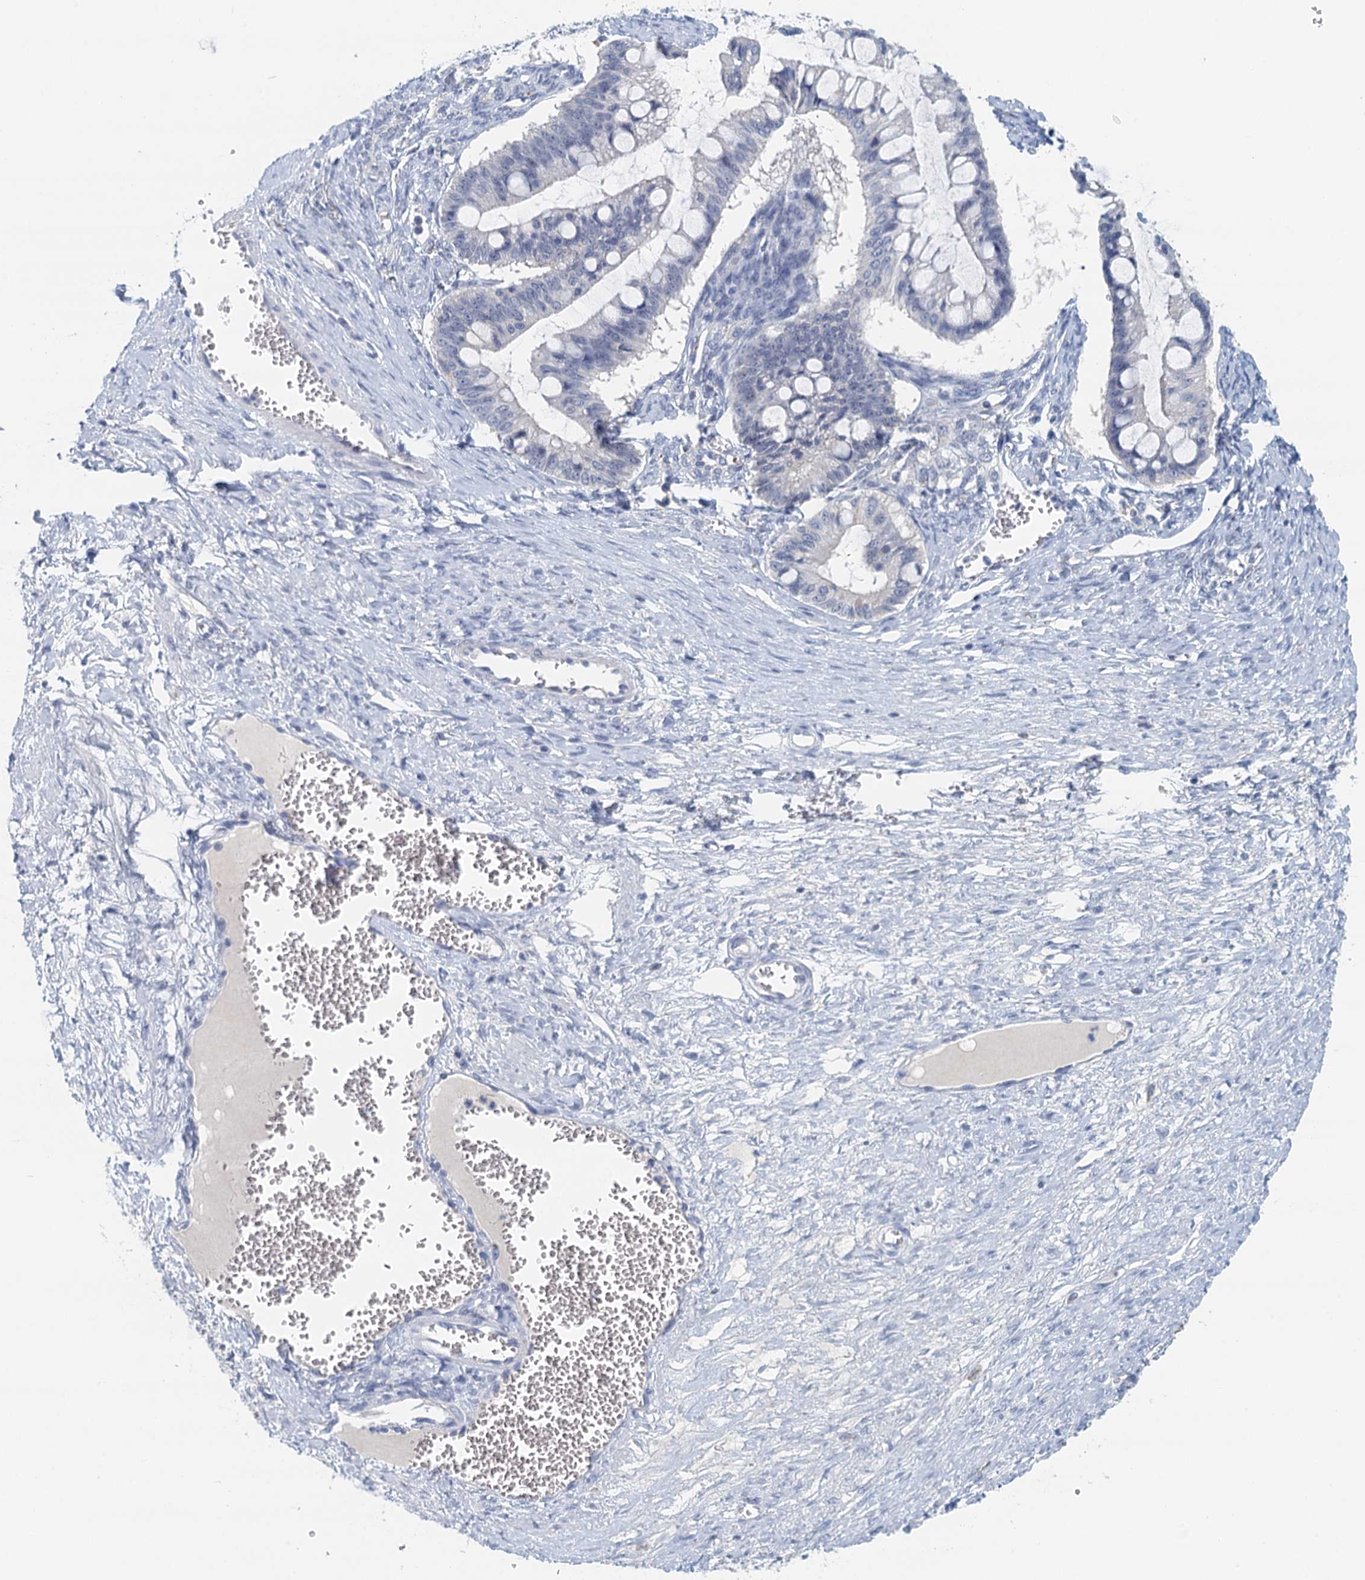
{"staining": {"intensity": "negative", "quantity": "none", "location": "none"}, "tissue": "ovarian cancer", "cell_type": "Tumor cells", "image_type": "cancer", "snomed": [{"axis": "morphology", "description": "Cystadenocarcinoma, mucinous, NOS"}, {"axis": "topography", "description": "Ovary"}], "caption": "DAB immunohistochemical staining of ovarian cancer shows no significant expression in tumor cells.", "gene": "NUBP2", "patient": {"sex": "female", "age": 73}}